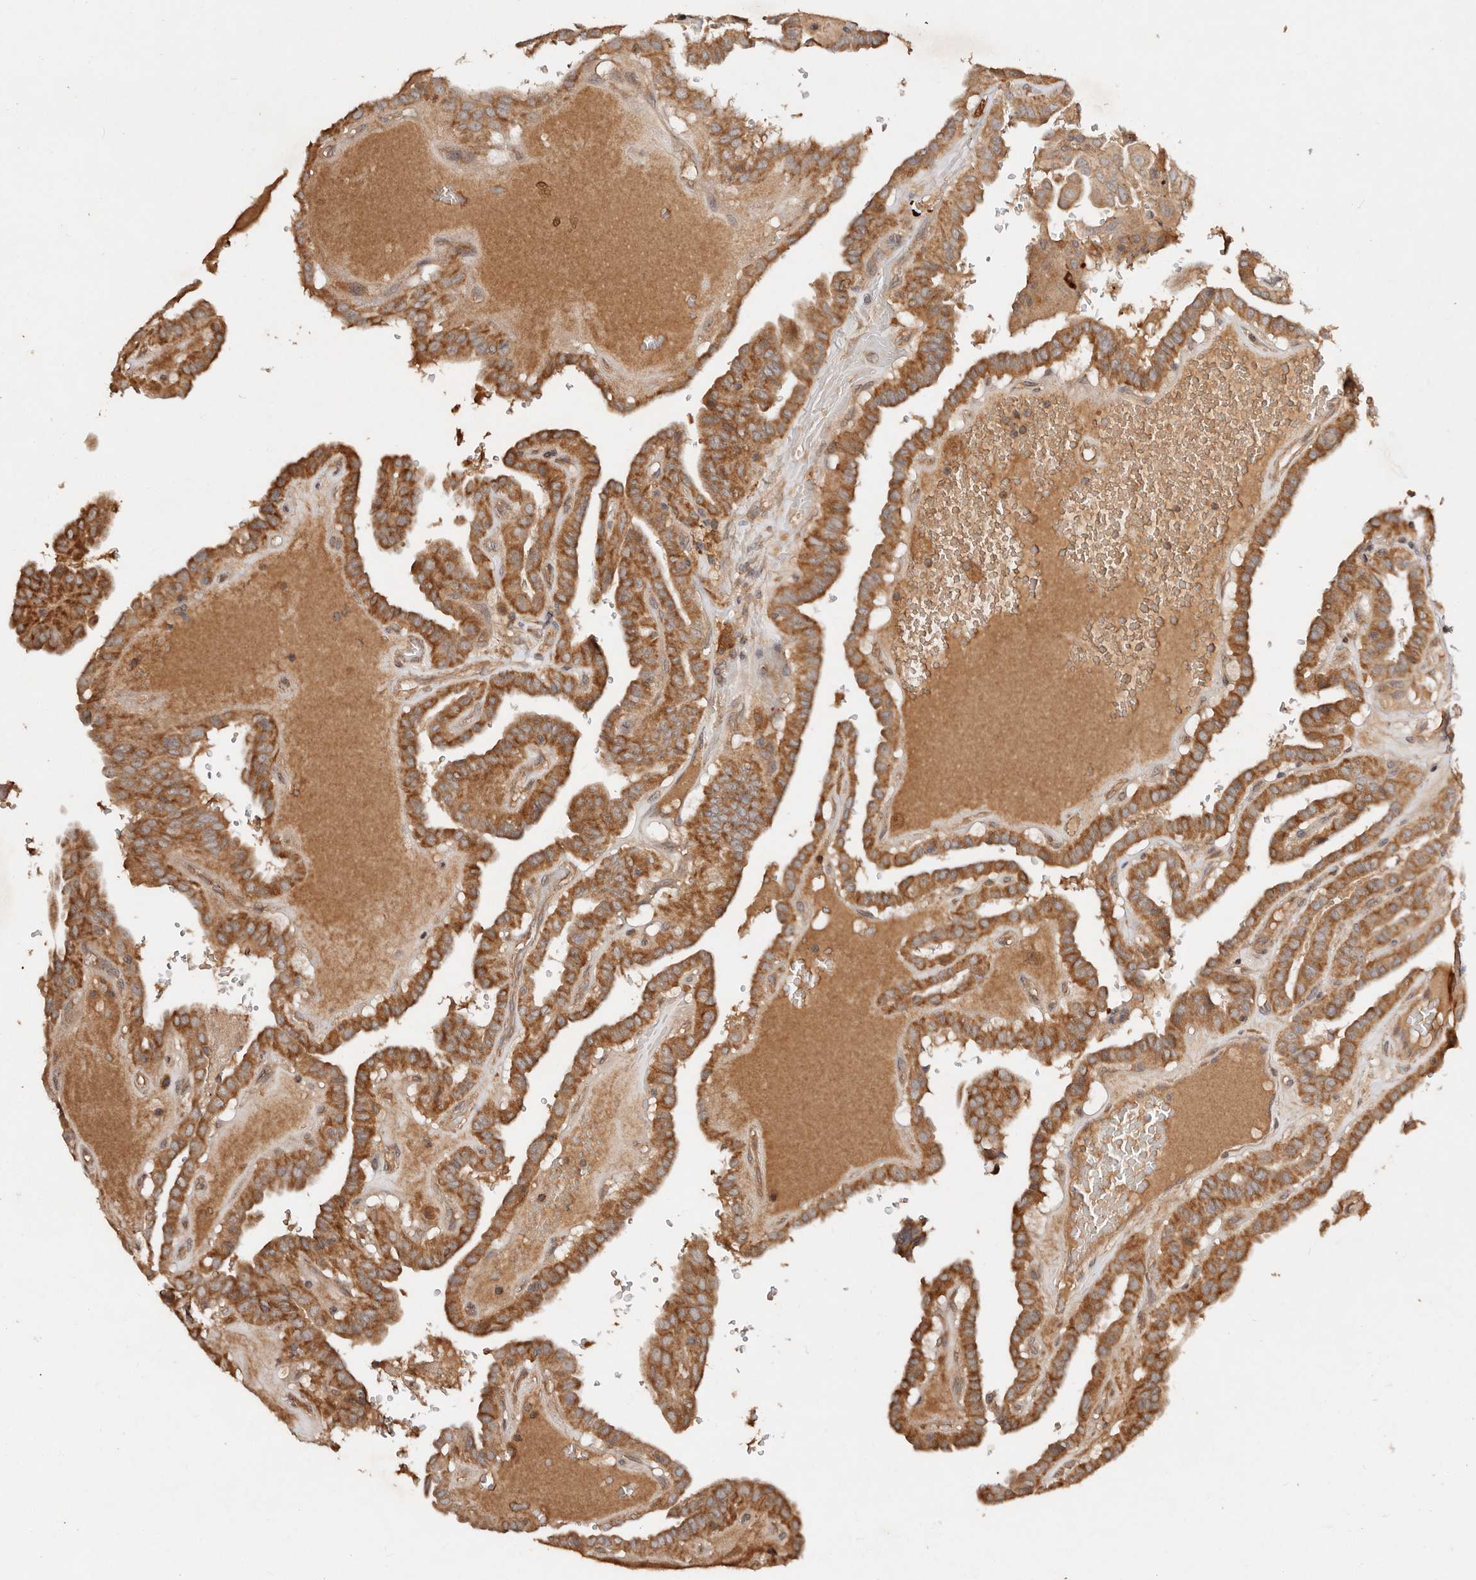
{"staining": {"intensity": "moderate", "quantity": ">75%", "location": "cytoplasmic/membranous"}, "tissue": "thyroid cancer", "cell_type": "Tumor cells", "image_type": "cancer", "snomed": [{"axis": "morphology", "description": "Papillary adenocarcinoma, NOS"}, {"axis": "topography", "description": "Thyroid gland"}], "caption": "Immunohistochemistry micrograph of neoplastic tissue: thyroid papillary adenocarcinoma stained using immunohistochemistry (IHC) reveals medium levels of moderate protein expression localized specifically in the cytoplasmic/membranous of tumor cells, appearing as a cytoplasmic/membranous brown color.", "gene": "DENND11", "patient": {"sex": "male", "age": 77}}